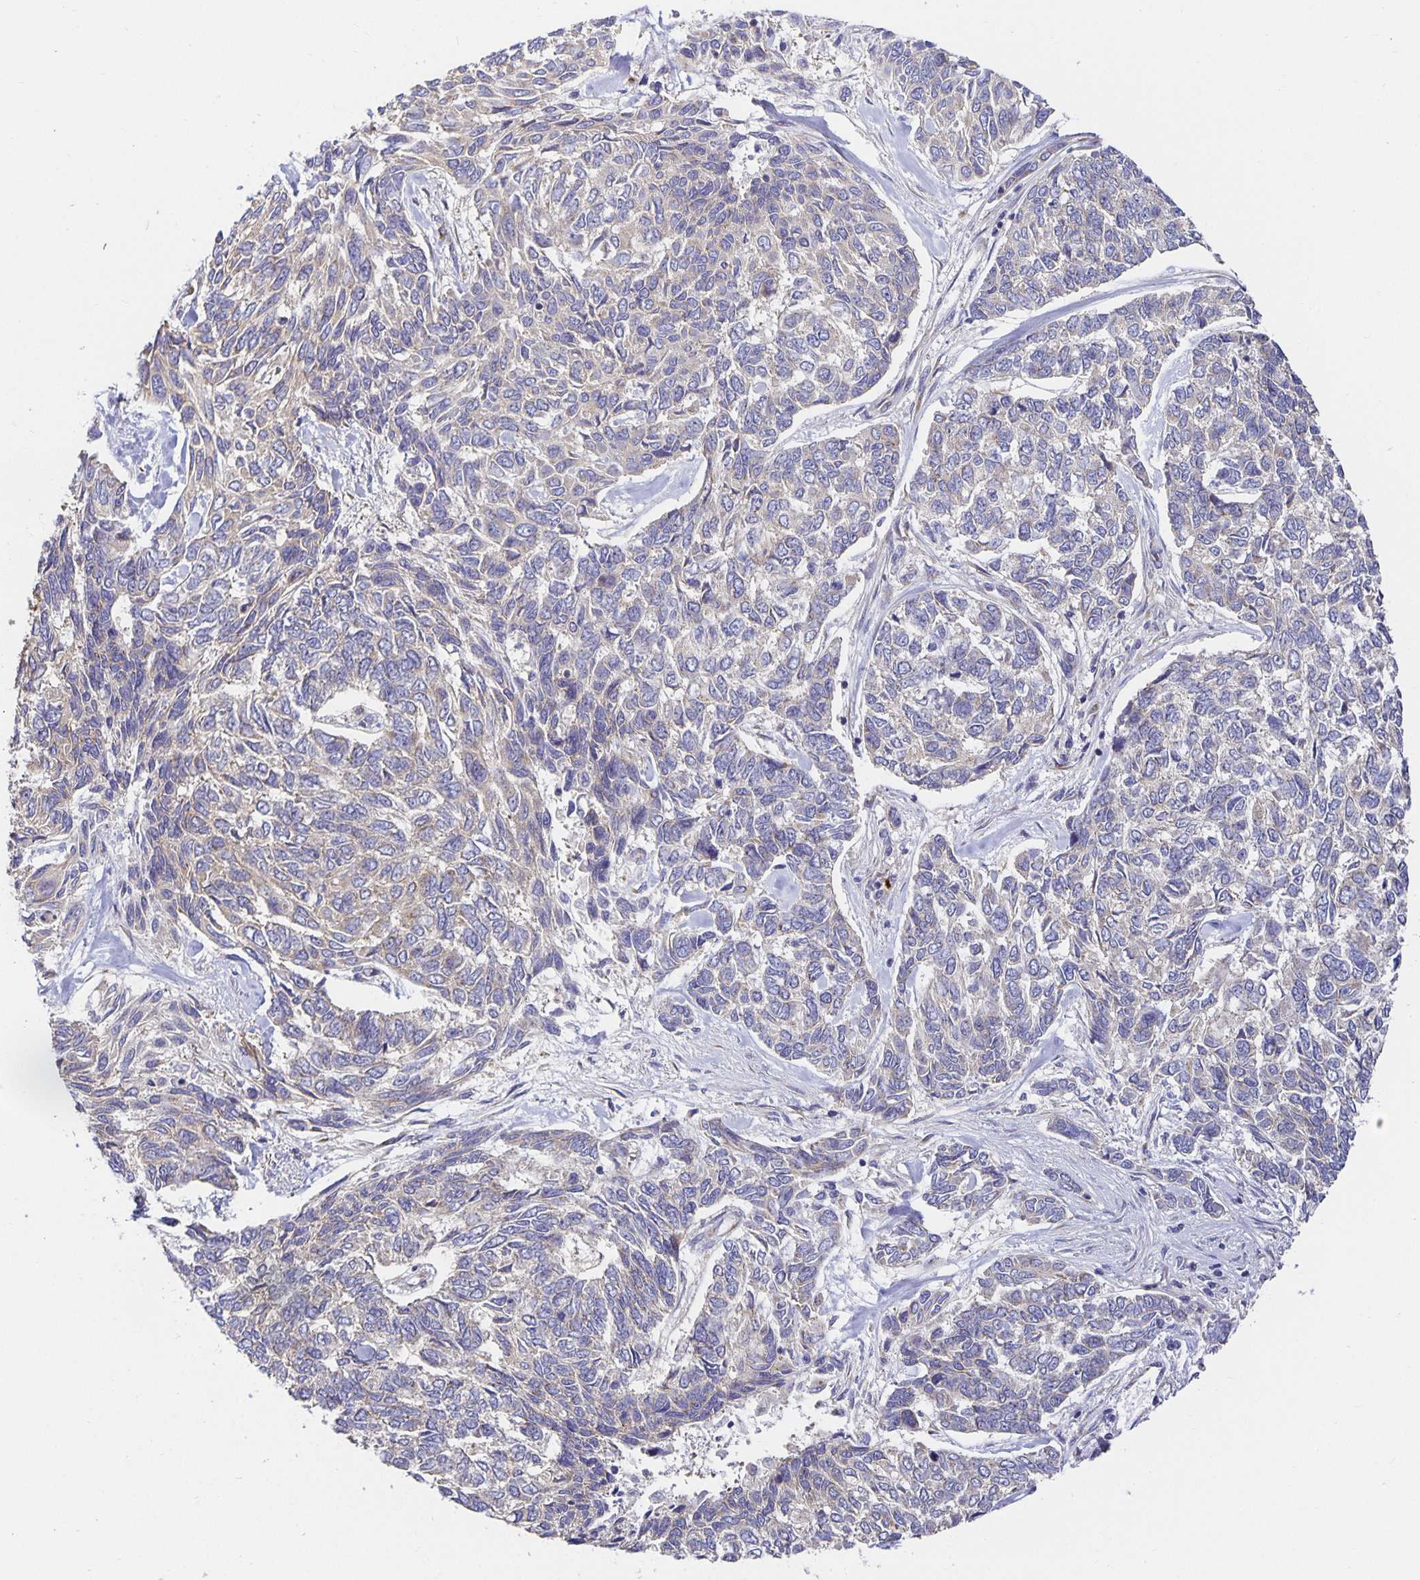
{"staining": {"intensity": "weak", "quantity": "25%-75%", "location": "cytoplasmic/membranous"}, "tissue": "skin cancer", "cell_type": "Tumor cells", "image_type": "cancer", "snomed": [{"axis": "morphology", "description": "Basal cell carcinoma"}, {"axis": "topography", "description": "Skin"}], "caption": "Immunohistochemical staining of skin basal cell carcinoma shows weak cytoplasmic/membranous protein positivity in approximately 25%-75% of tumor cells. The staining was performed using DAB, with brown indicating positive protein expression. Nuclei are stained blue with hematoxylin.", "gene": "USO1", "patient": {"sex": "female", "age": 65}}